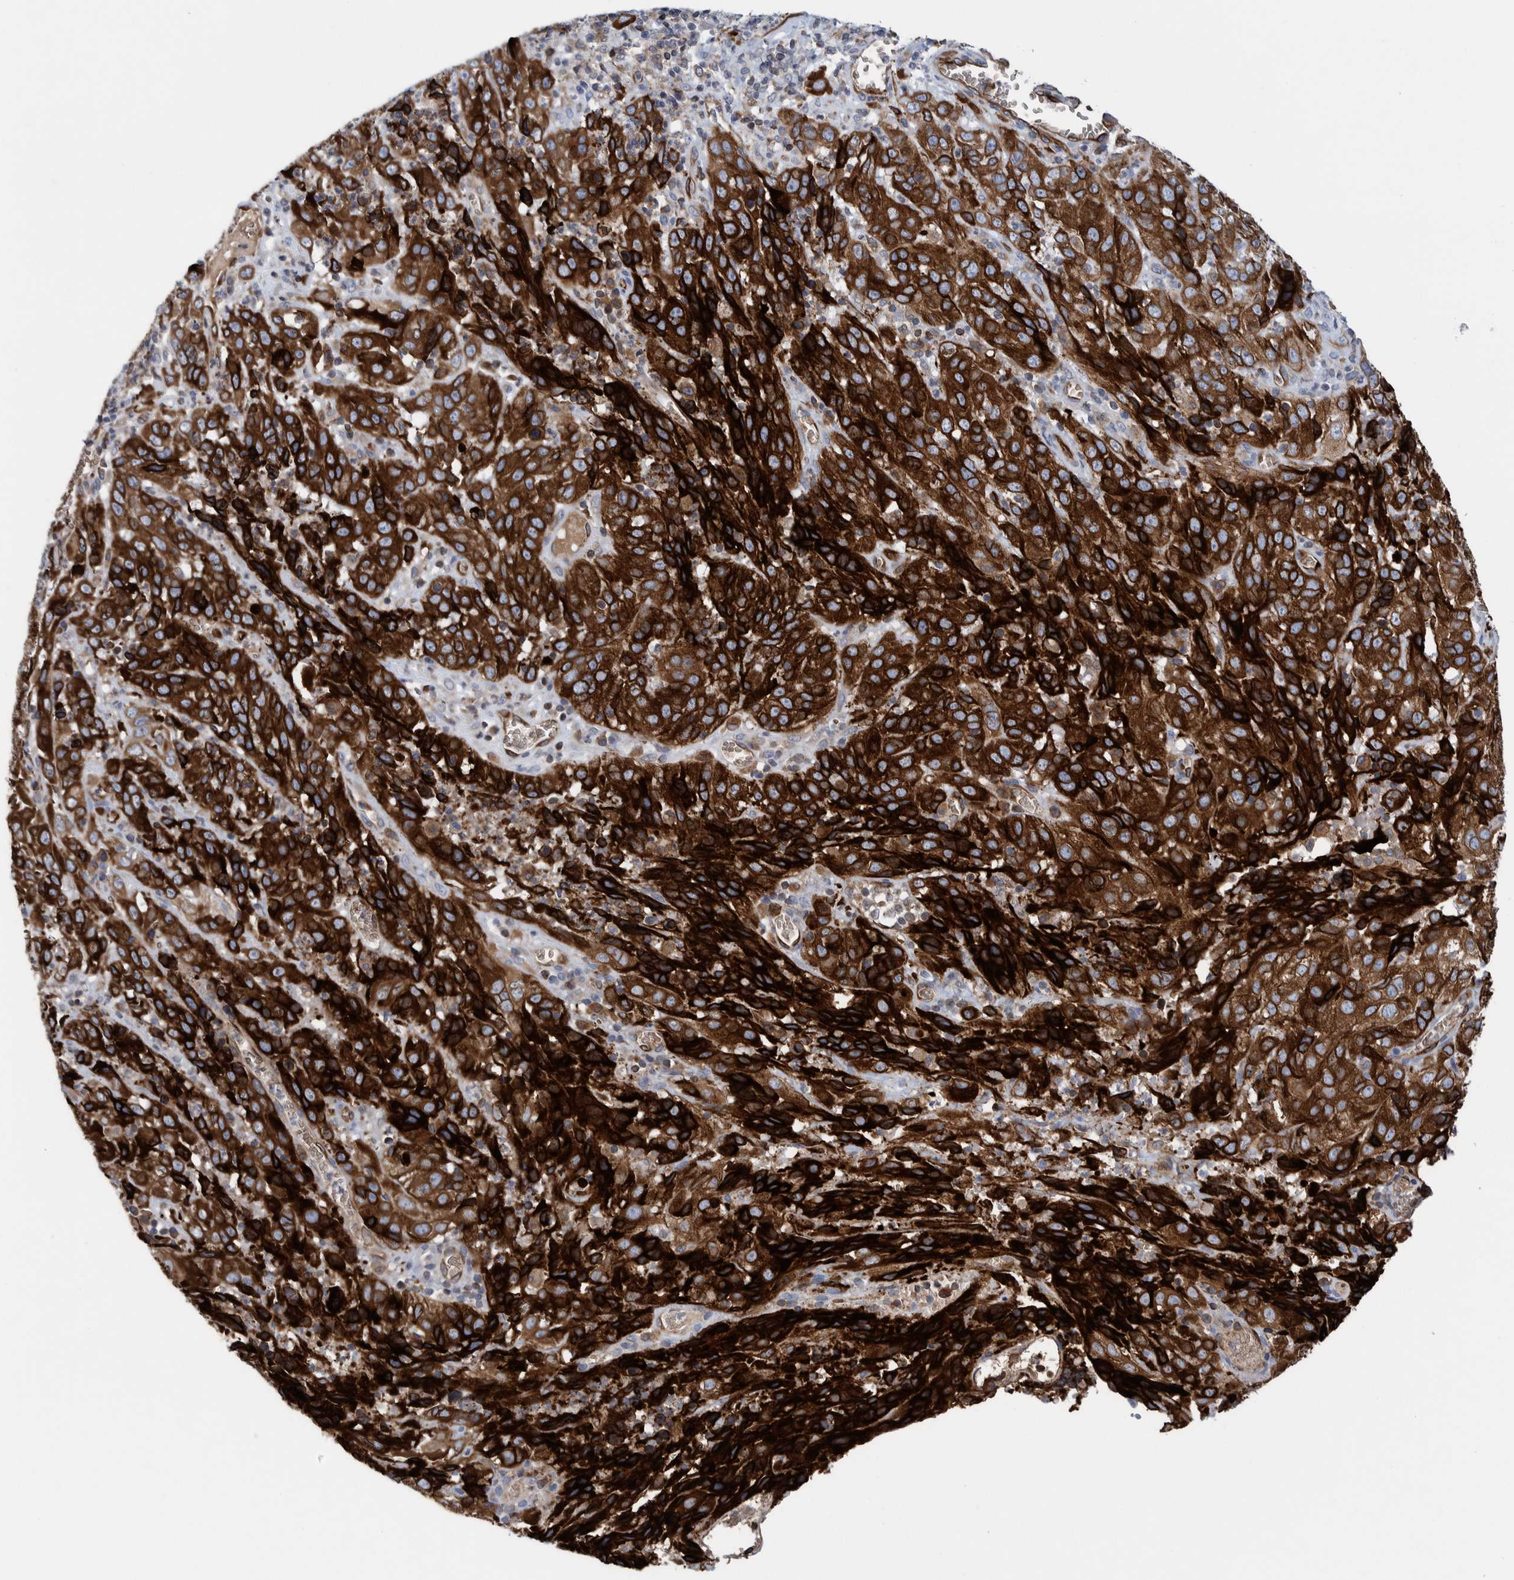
{"staining": {"intensity": "strong", "quantity": ">75%", "location": "cytoplasmic/membranous"}, "tissue": "cervical cancer", "cell_type": "Tumor cells", "image_type": "cancer", "snomed": [{"axis": "morphology", "description": "Squamous cell carcinoma, NOS"}, {"axis": "topography", "description": "Cervix"}], "caption": "Squamous cell carcinoma (cervical) stained for a protein reveals strong cytoplasmic/membranous positivity in tumor cells. The staining was performed using DAB (3,3'-diaminobenzidine), with brown indicating positive protein expression. Nuclei are stained blue with hematoxylin.", "gene": "THEM6", "patient": {"sex": "female", "age": 32}}